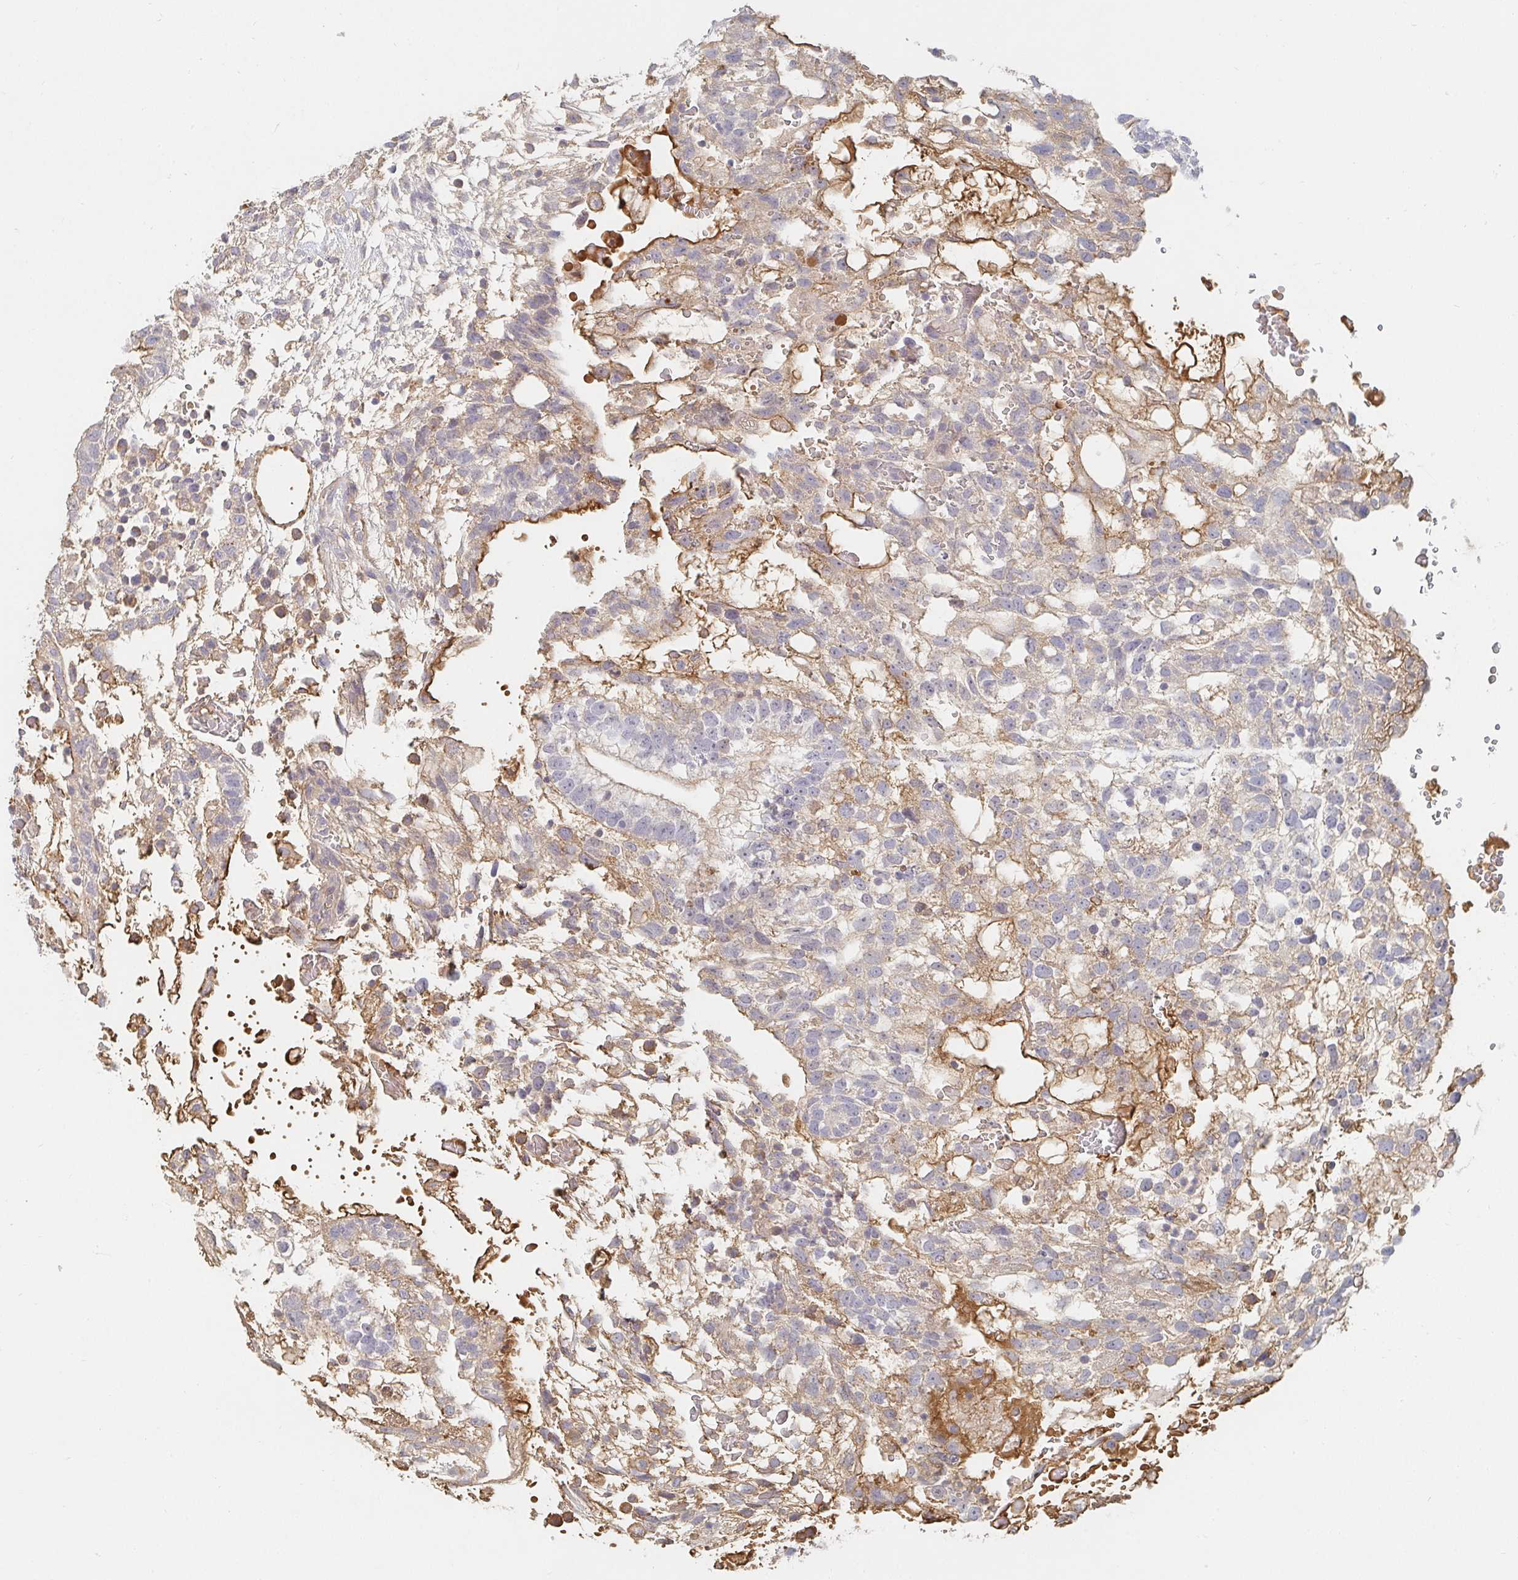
{"staining": {"intensity": "moderate", "quantity": "<25%", "location": "cytoplasmic/membranous"}, "tissue": "testis cancer", "cell_type": "Tumor cells", "image_type": "cancer", "snomed": [{"axis": "morphology", "description": "Normal tissue, NOS"}, {"axis": "morphology", "description": "Carcinoma, Embryonal, NOS"}, {"axis": "topography", "description": "Testis"}], "caption": "This is a histology image of immunohistochemistry (IHC) staining of embryonal carcinoma (testis), which shows moderate positivity in the cytoplasmic/membranous of tumor cells.", "gene": "NME9", "patient": {"sex": "male", "age": 32}}